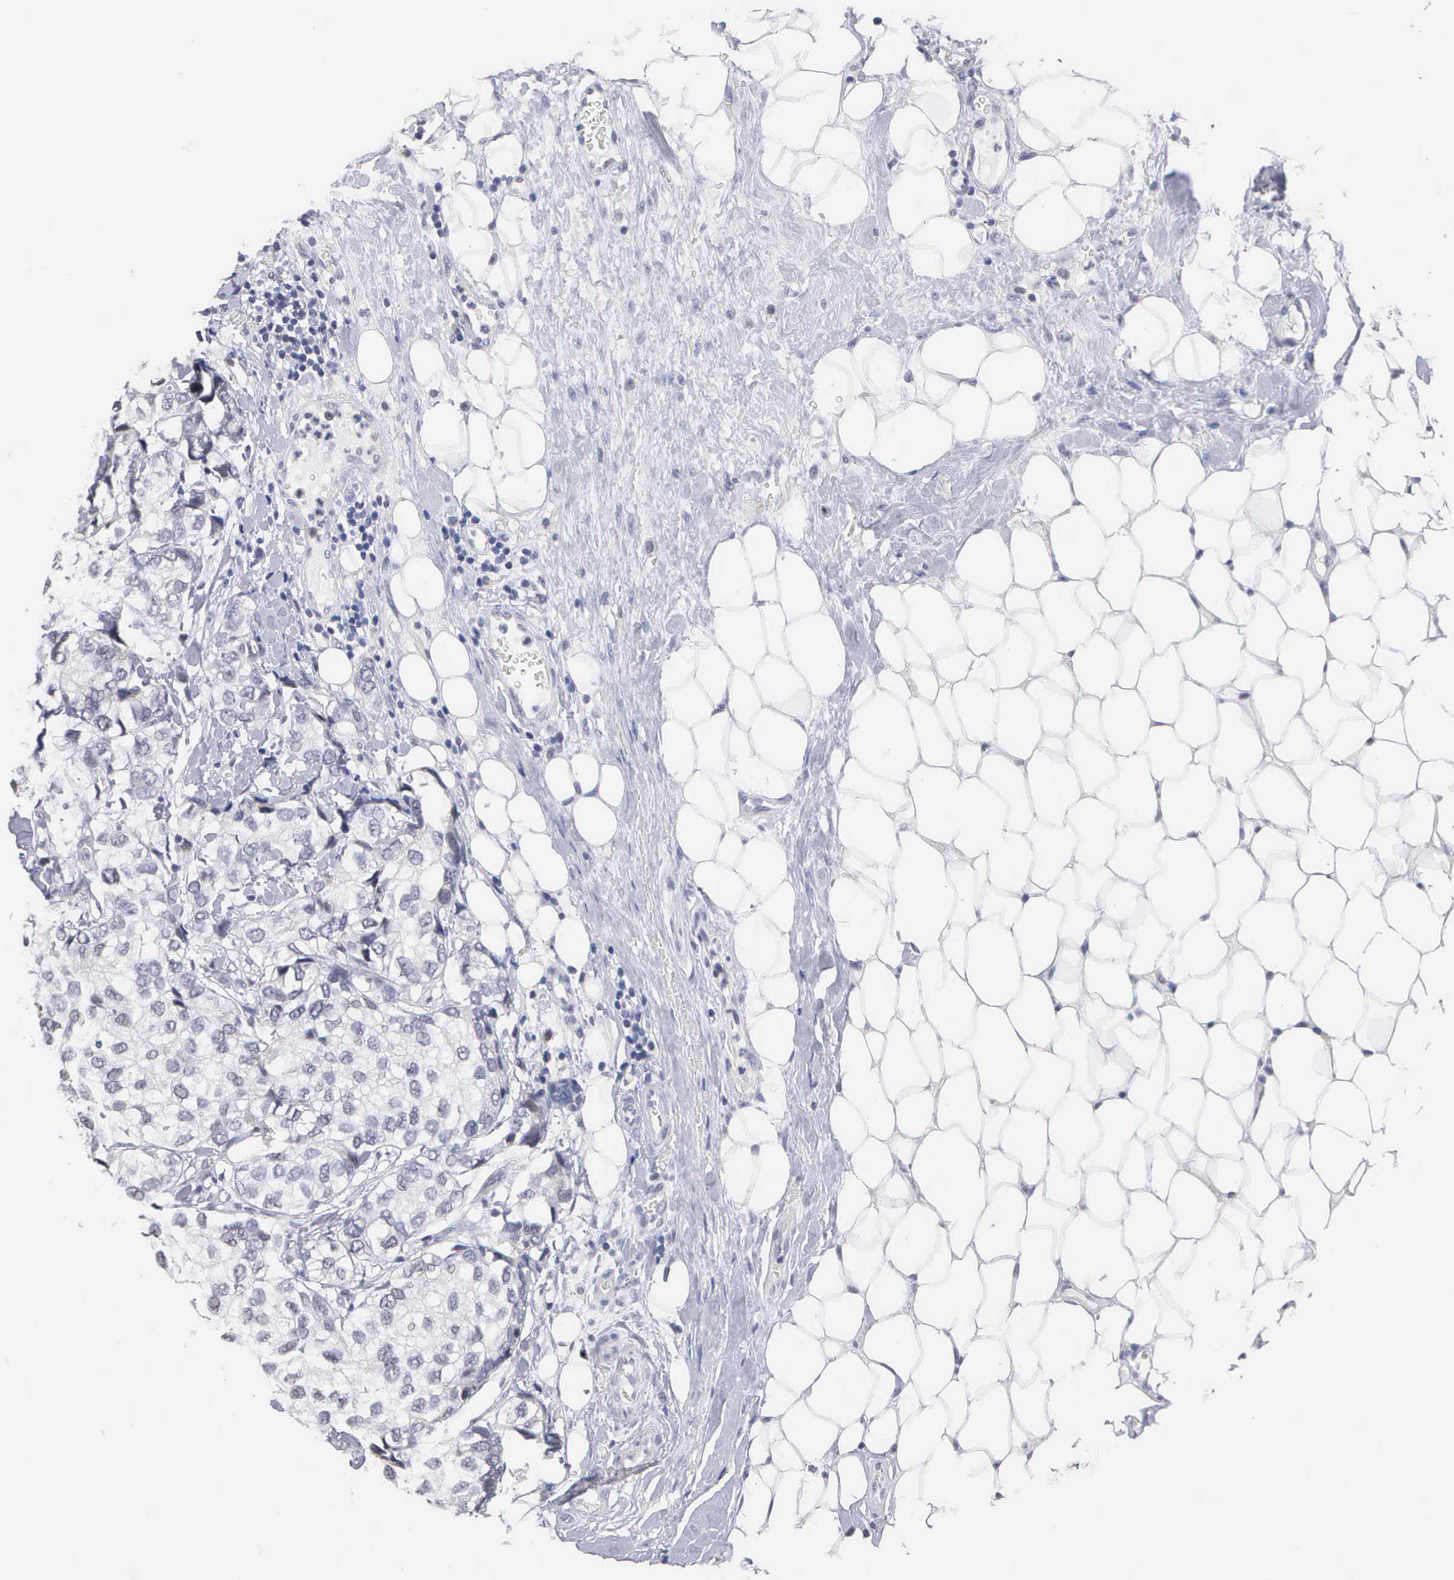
{"staining": {"intensity": "negative", "quantity": "none", "location": "none"}, "tissue": "breast cancer", "cell_type": "Tumor cells", "image_type": "cancer", "snomed": [{"axis": "morphology", "description": "Duct carcinoma"}, {"axis": "topography", "description": "Breast"}], "caption": "This is an IHC image of breast cancer. There is no expression in tumor cells.", "gene": "KDM6A", "patient": {"sex": "female", "age": 68}}